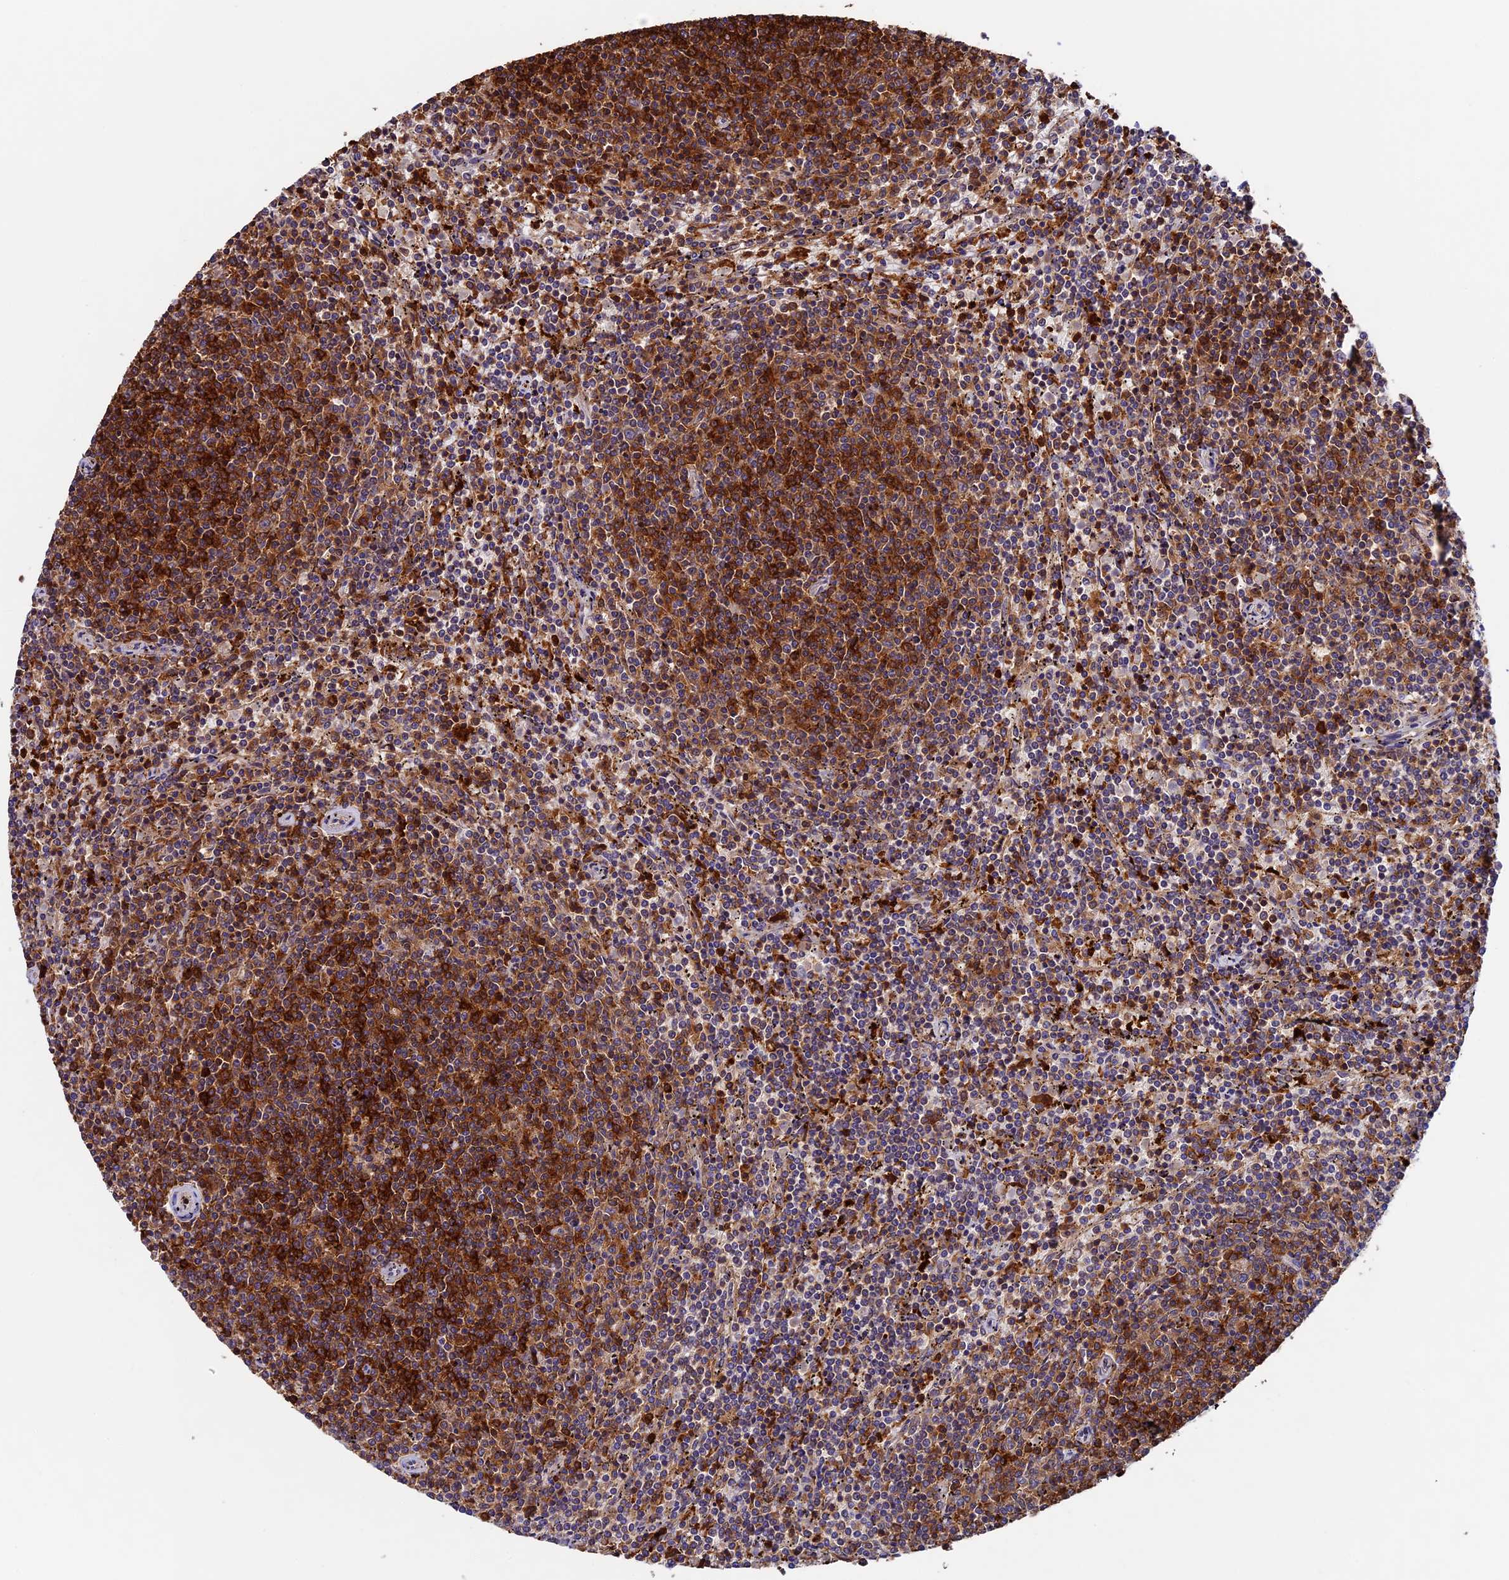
{"staining": {"intensity": "strong", "quantity": "25%-75%", "location": "cytoplasmic/membranous"}, "tissue": "lymphoma", "cell_type": "Tumor cells", "image_type": "cancer", "snomed": [{"axis": "morphology", "description": "Malignant lymphoma, non-Hodgkin's type, Low grade"}, {"axis": "topography", "description": "Spleen"}], "caption": "IHC of human malignant lymphoma, non-Hodgkin's type (low-grade) exhibits high levels of strong cytoplasmic/membranous expression in about 25%-75% of tumor cells.", "gene": "ADAT1", "patient": {"sex": "female", "age": 50}}